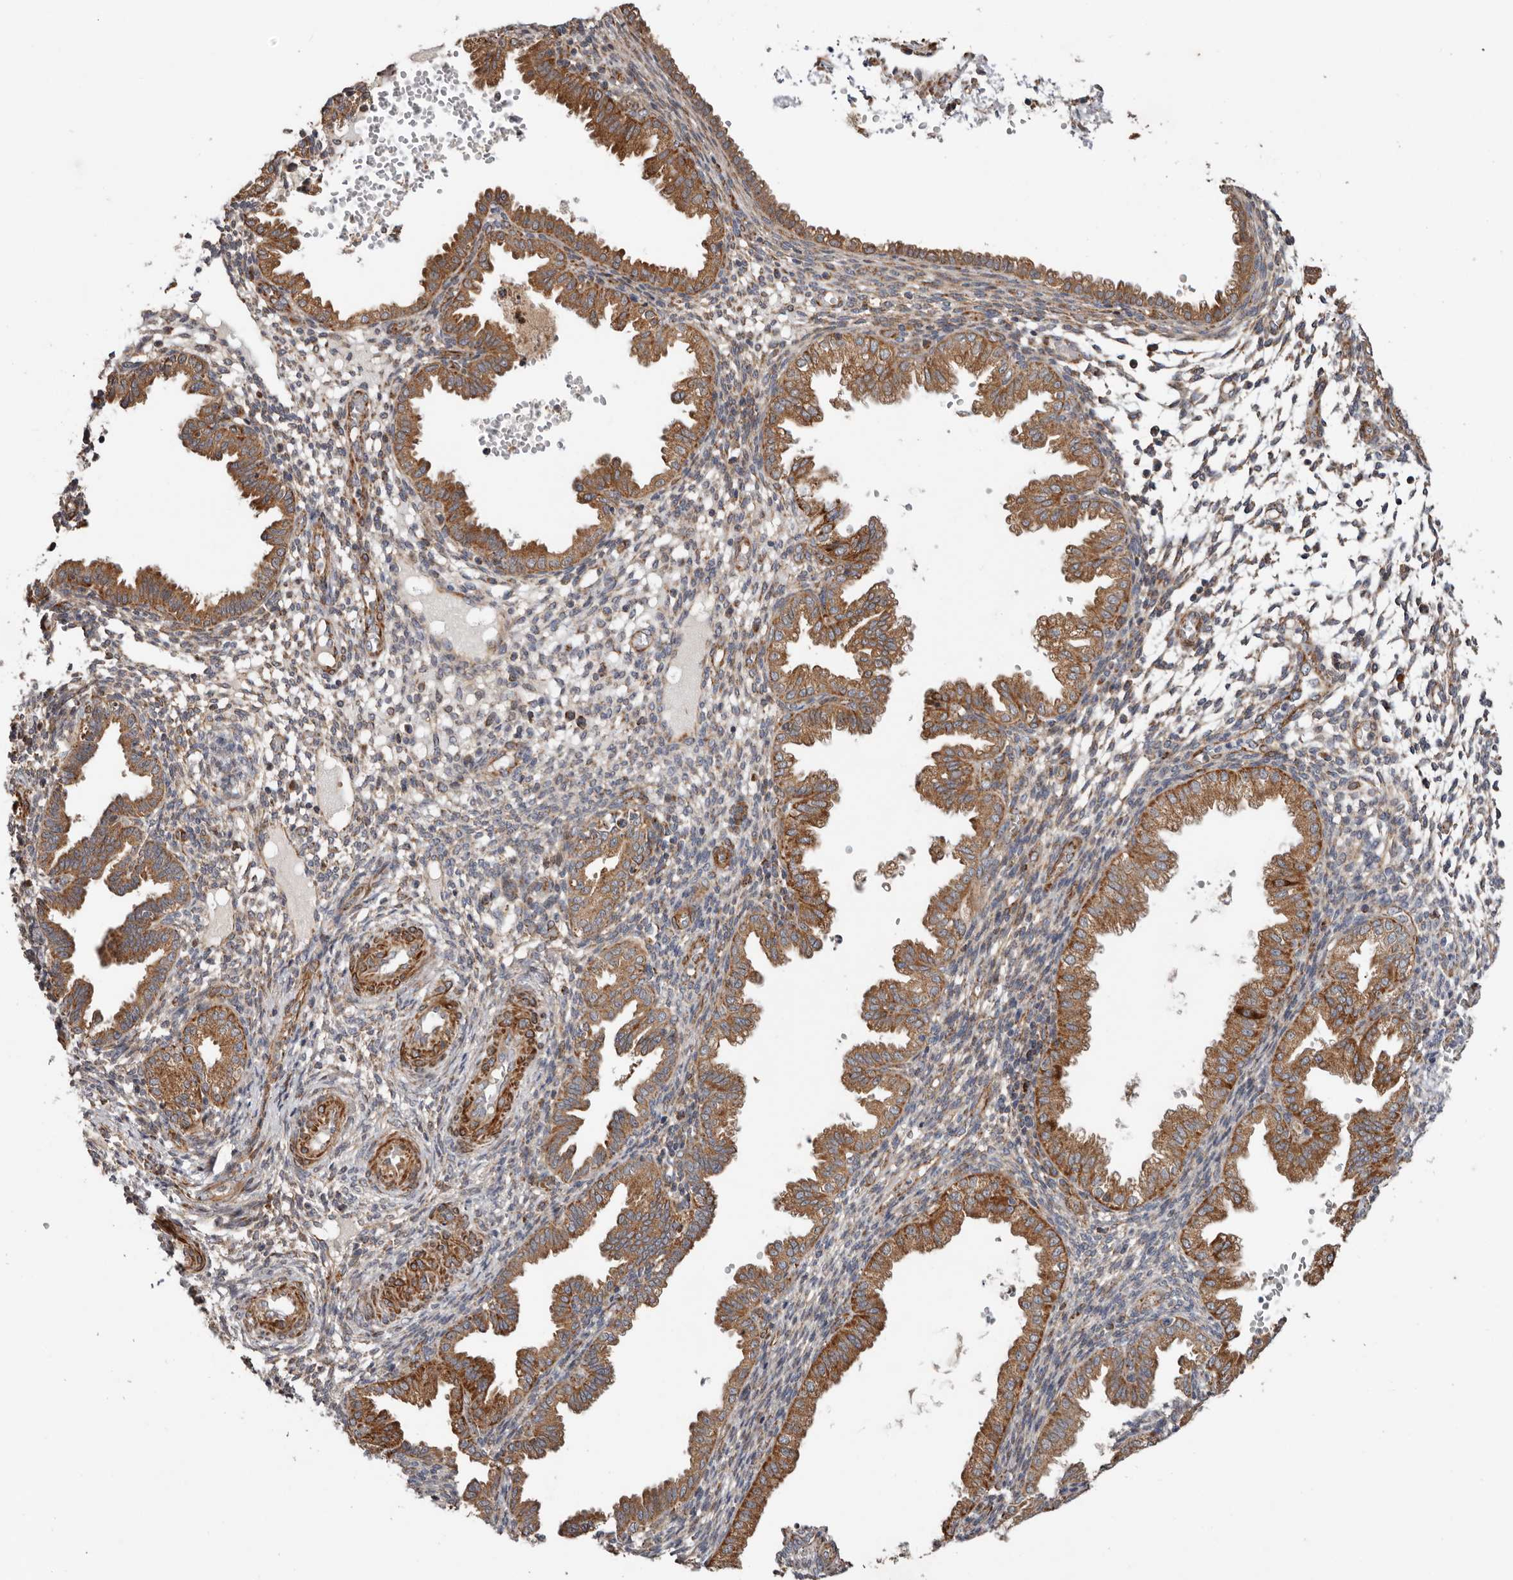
{"staining": {"intensity": "negative", "quantity": "none", "location": "none"}, "tissue": "endometrium", "cell_type": "Cells in endometrial stroma", "image_type": "normal", "snomed": [{"axis": "morphology", "description": "Normal tissue, NOS"}, {"axis": "topography", "description": "Endometrium"}], "caption": "This image is of benign endometrium stained with IHC to label a protein in brown with the nuclei are counter-stained blue. There is no positivity in cells in endometrial stroma. (DAB immunohistochemistry with hematoxylin counter stain).", "gene": "PROKR1", "patient": {"sex": "female", "age": 33}}